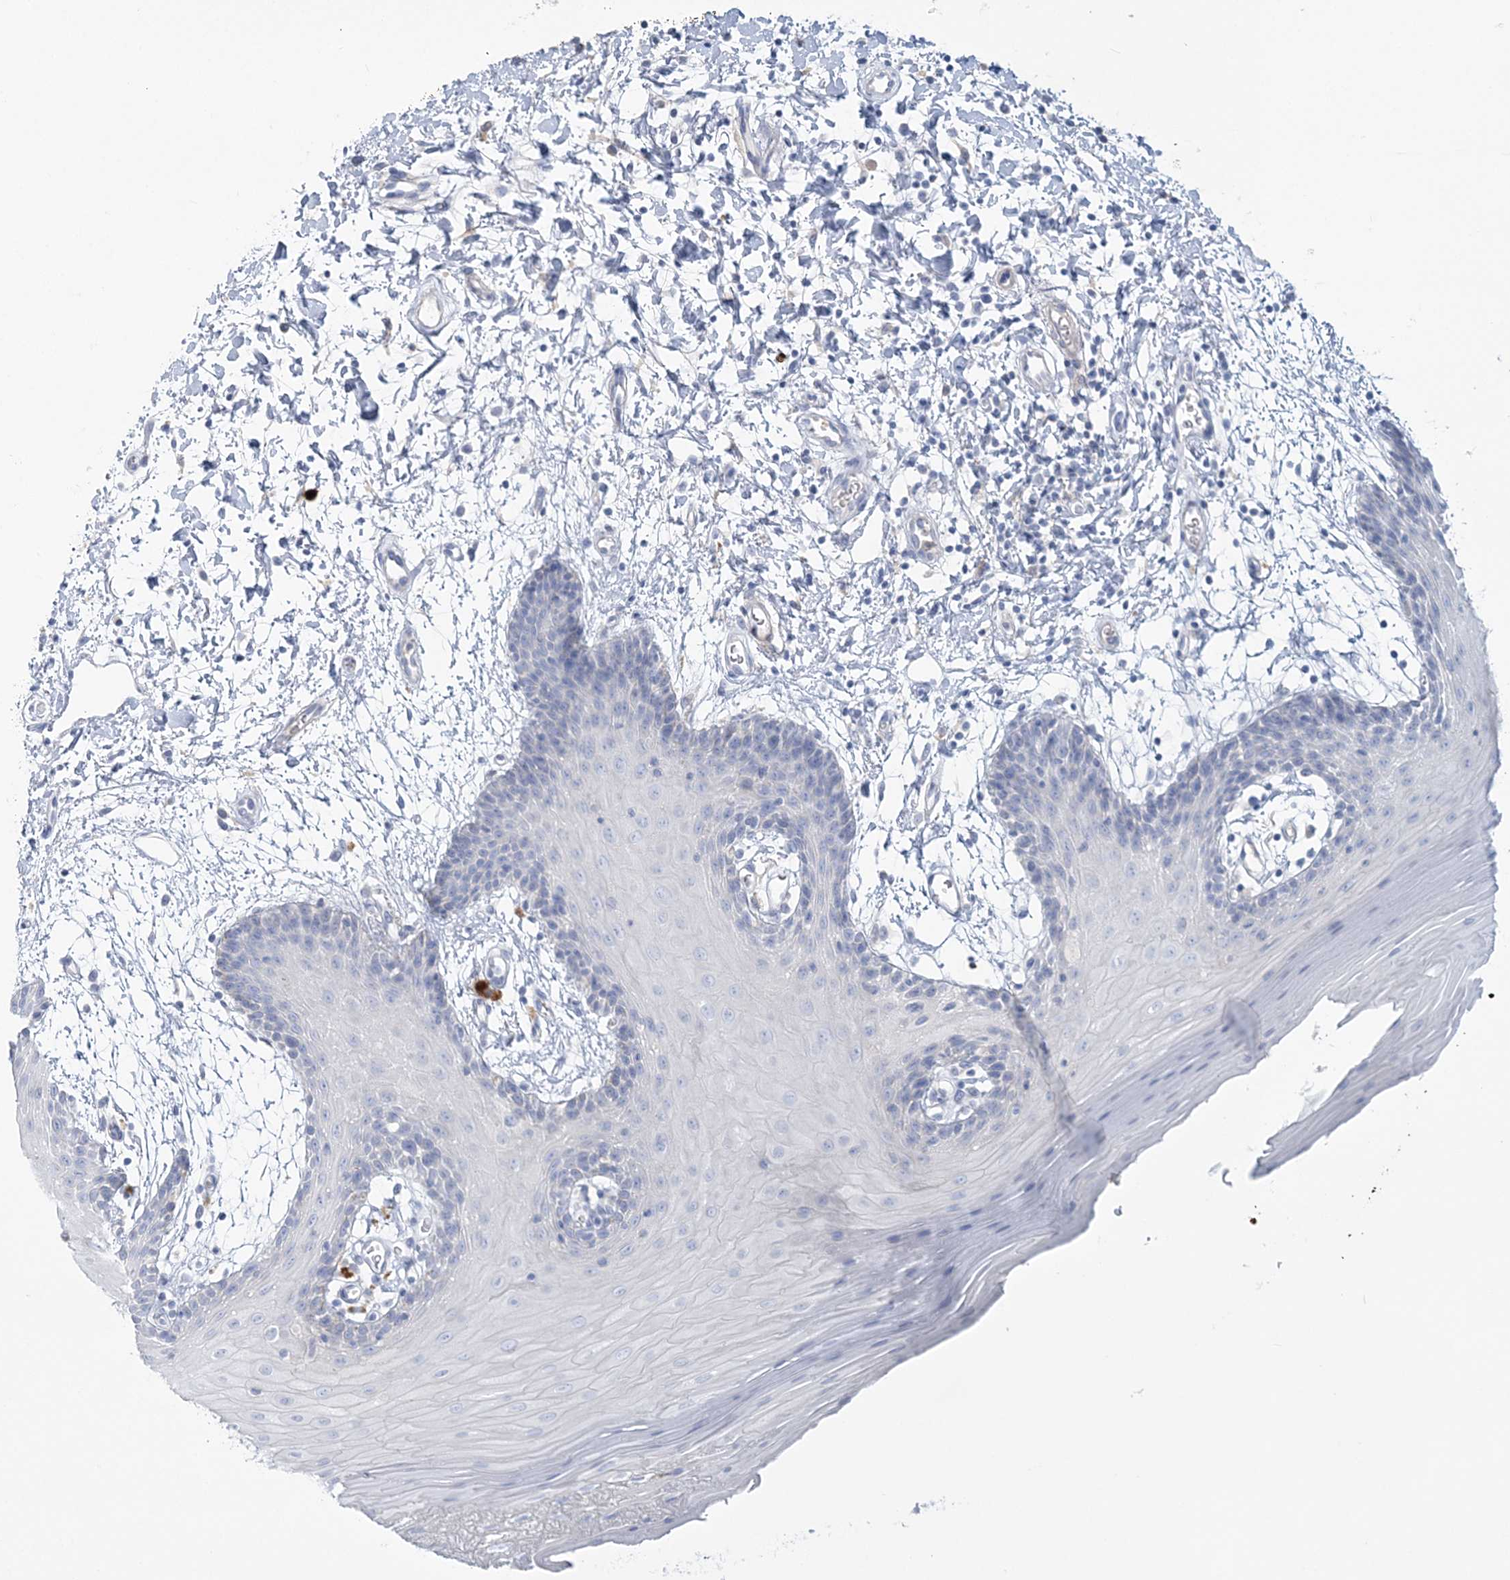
{"staining": {"intensity": "negative", "quantity": "none", "location": "none"}, "tissue": "oral mucosa", "cell_type": "Squamous epithelial cells", "image_type": "normal", "snomed": [{"axis": "morphology", "description": "Normal tissue, NOS"}, {"axis": "topography", "description": "Skeletal muscle"}, {"axis": "topography", "description": "Oral tissue"}, {"axis": "topography", "description": "Salivary gland"}, {"axis": "topography", "description": "Peripheral nerve tissue"}], "caption": "Squamous epithelial cells show no significant protein expression in unremarkable oral mucosa.", "gene": "WDSUB1", "patient": {"sex": "male", "age": 54}}